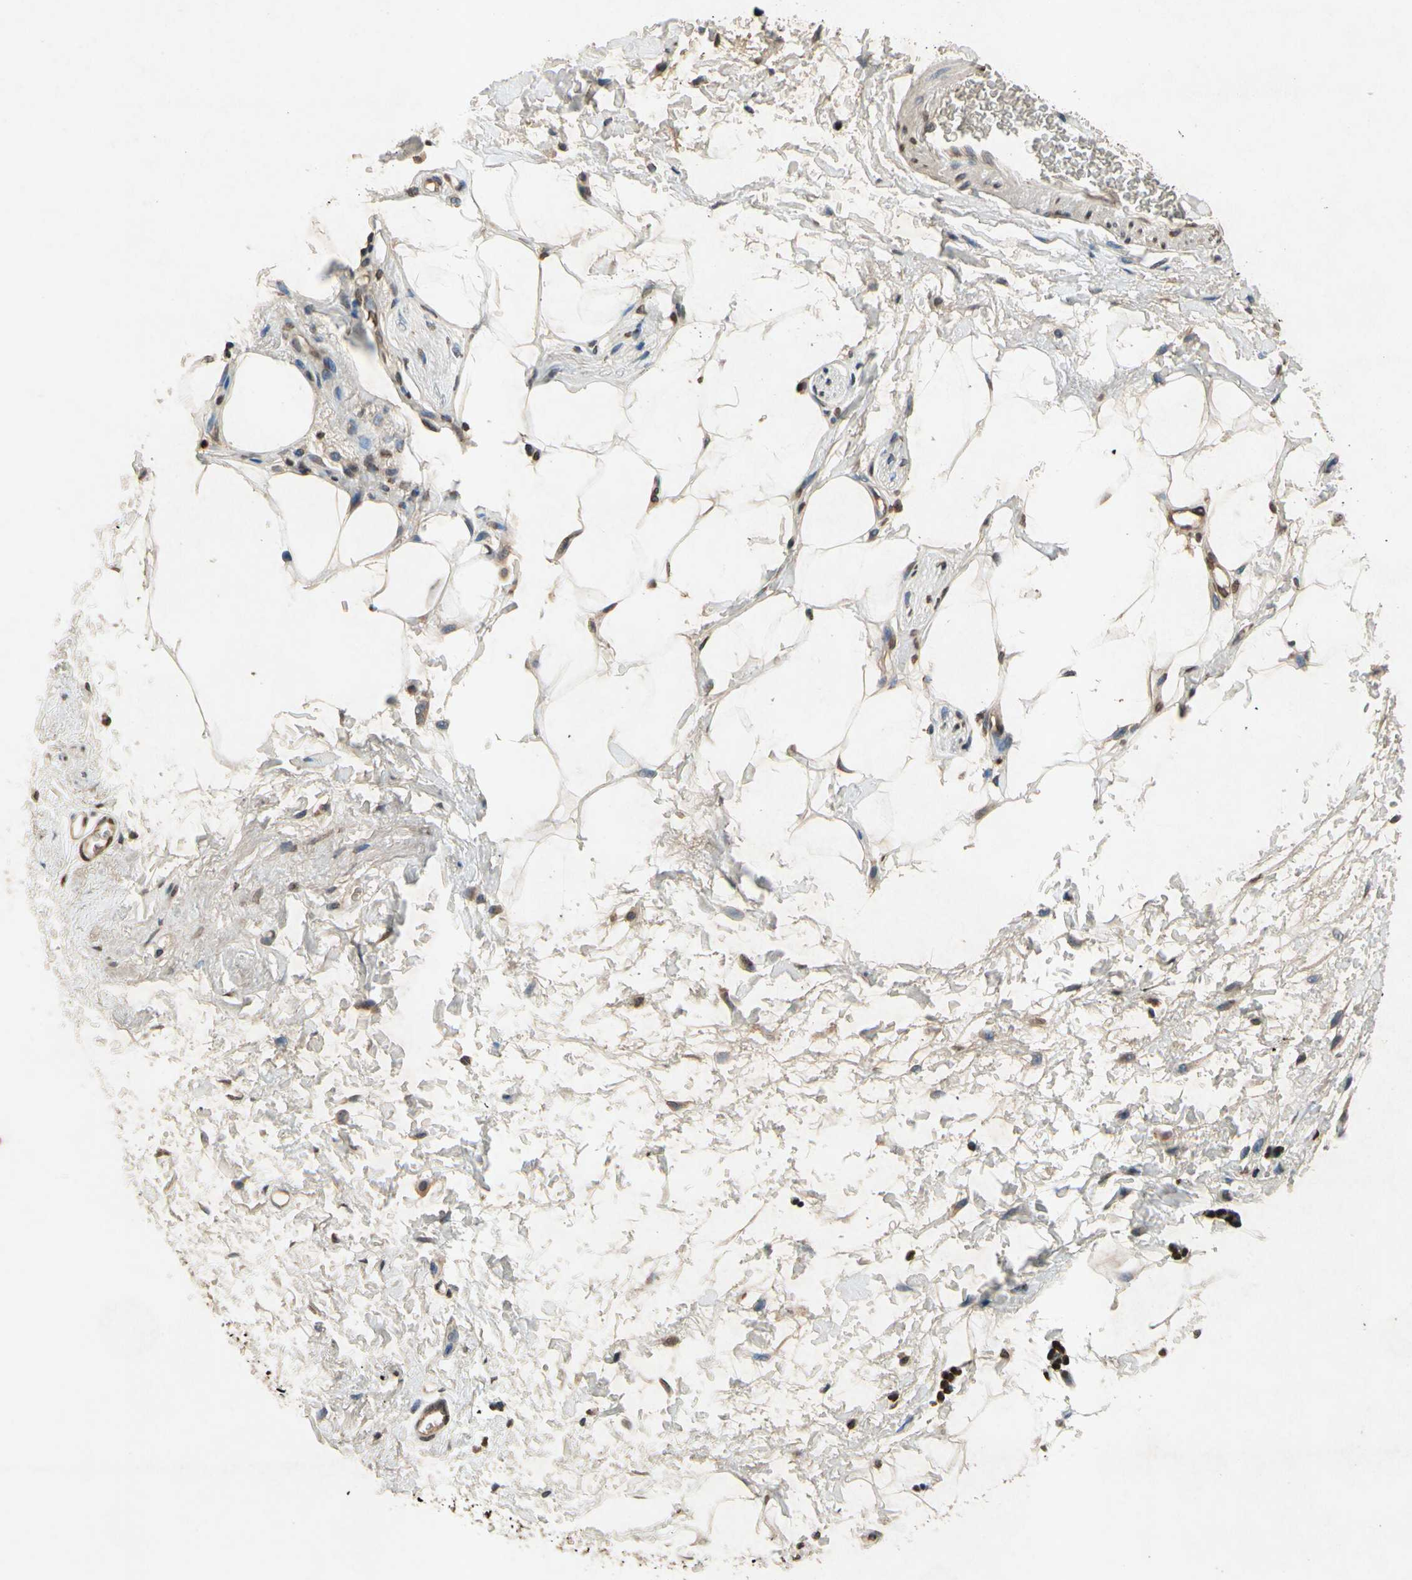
{"staining": {"intensity": "moderate", "quantity": ">75%", "location": "cytoplasmic/membranous,nuclear"}, "tissue": "adipose tissue", "cell_type": "Adipocytes", "image_type": "normal", "snomed": [{"axis": "morphology", "description": "Normal tissue, NOS"}, {"axis": "topography", "description": "Soft tissue"}, {"axis": "topography", "description": "Peripheral nerve tissue"}], "caption": "Protein staining demonstrates moderate cytoplasmic/membranous,nuclear expression in about >75% of adipocytes in normal adipose tissue. (DAB = brown stain, brightfield microscopy at high magnification).", "gene": "HOXB3", "patient": {"sex": "female", "age": 71}}